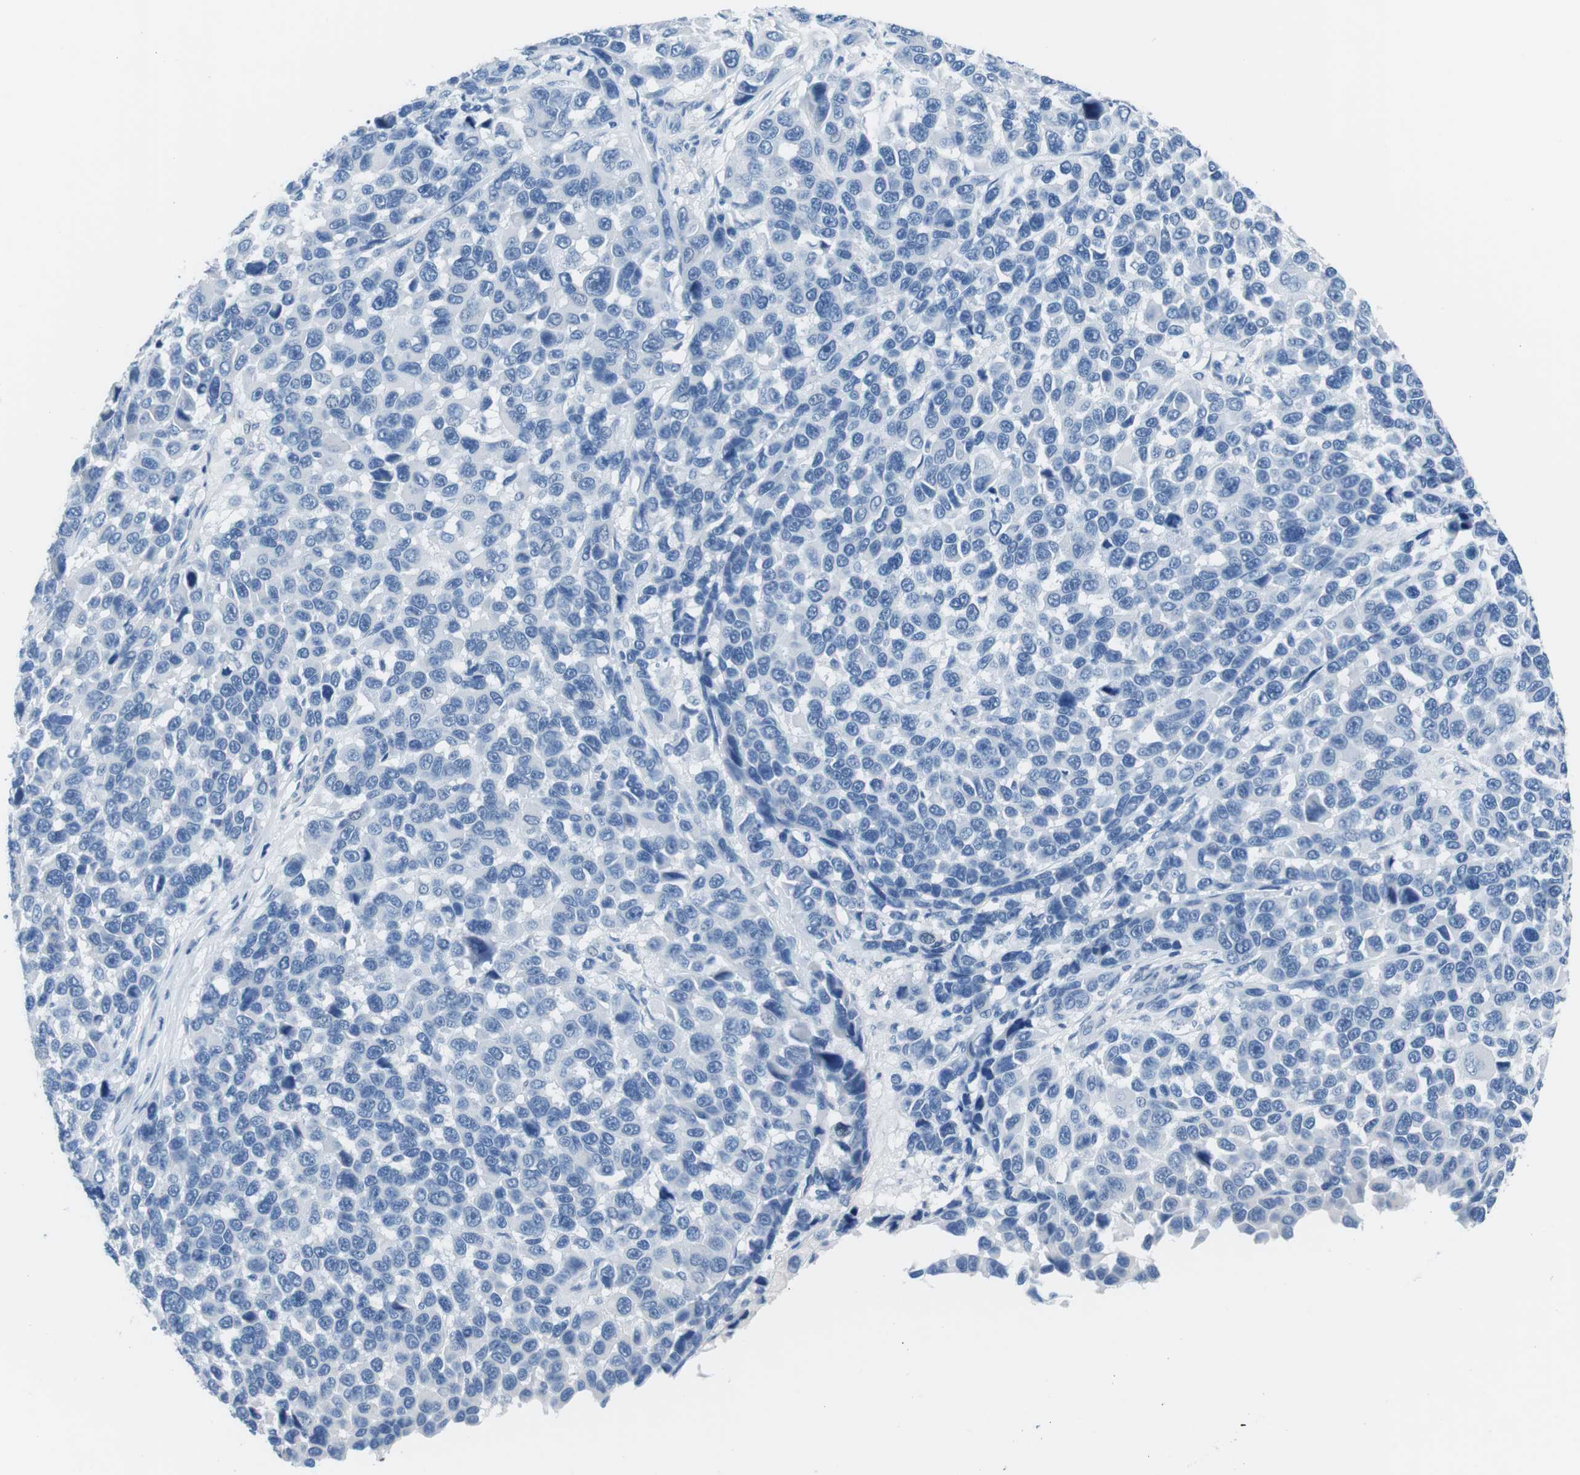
{"staining": {"intensity": "negative", "quantity": "none", "location": "none"}, "tissue": "melanoma", "cell_type": "Tumor cells", "image_type": "cancer", "snomed": [{"axis": "morphology", "description": "Malignant melanoma, NOS"}, {"axis": "topography", "description": "Skin"}], "caption": "Human melanoma stained for a protein using immunohistochemistry reveals no expression in tumor cells.", "gene": "MUC2", "patient": {"sex": "male", "age": 53}}